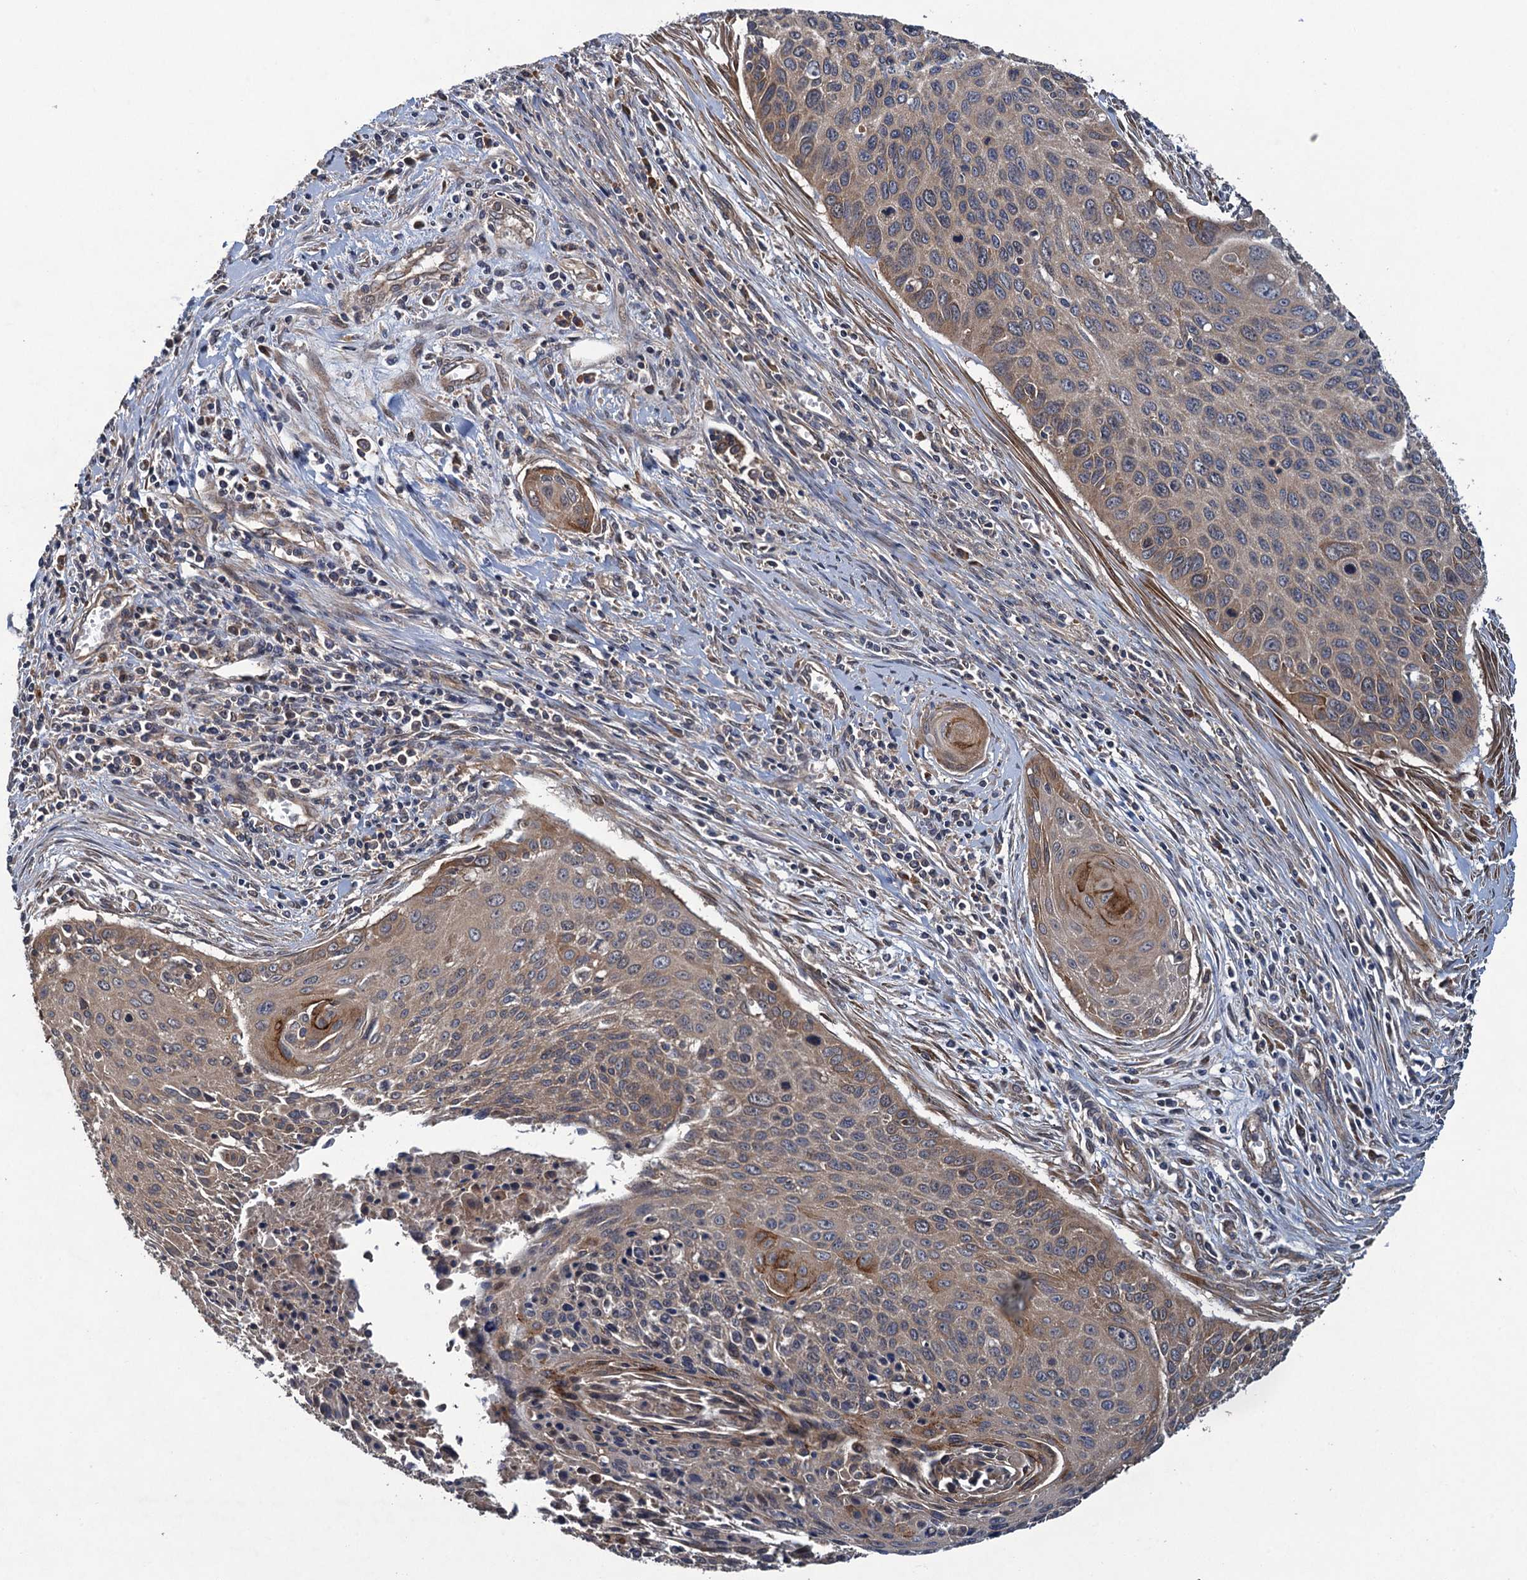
{"staining": {"intensity": "weak", "quantity": "25%-75%", "location": "cytoplasmic/membranous"}, "tissue": "cervical cancer", "cell_type": "Tumor cells", "image_type": "cancer", "snomed": [{"axis": "morphology", "description": "Squamous cell carcinoma, NOS"}, {"axis": "topography", "description": "Cervix"}], "caption": "Human cervical cancer (squamous cell carcinoma) stained for a protein (brown) exhibits weak cytoplasmic/membranous positive staining in about 25%-75% of tumor cells.", "gene": "CNTN5", "patient": {"sex": "female", "age": 55}}